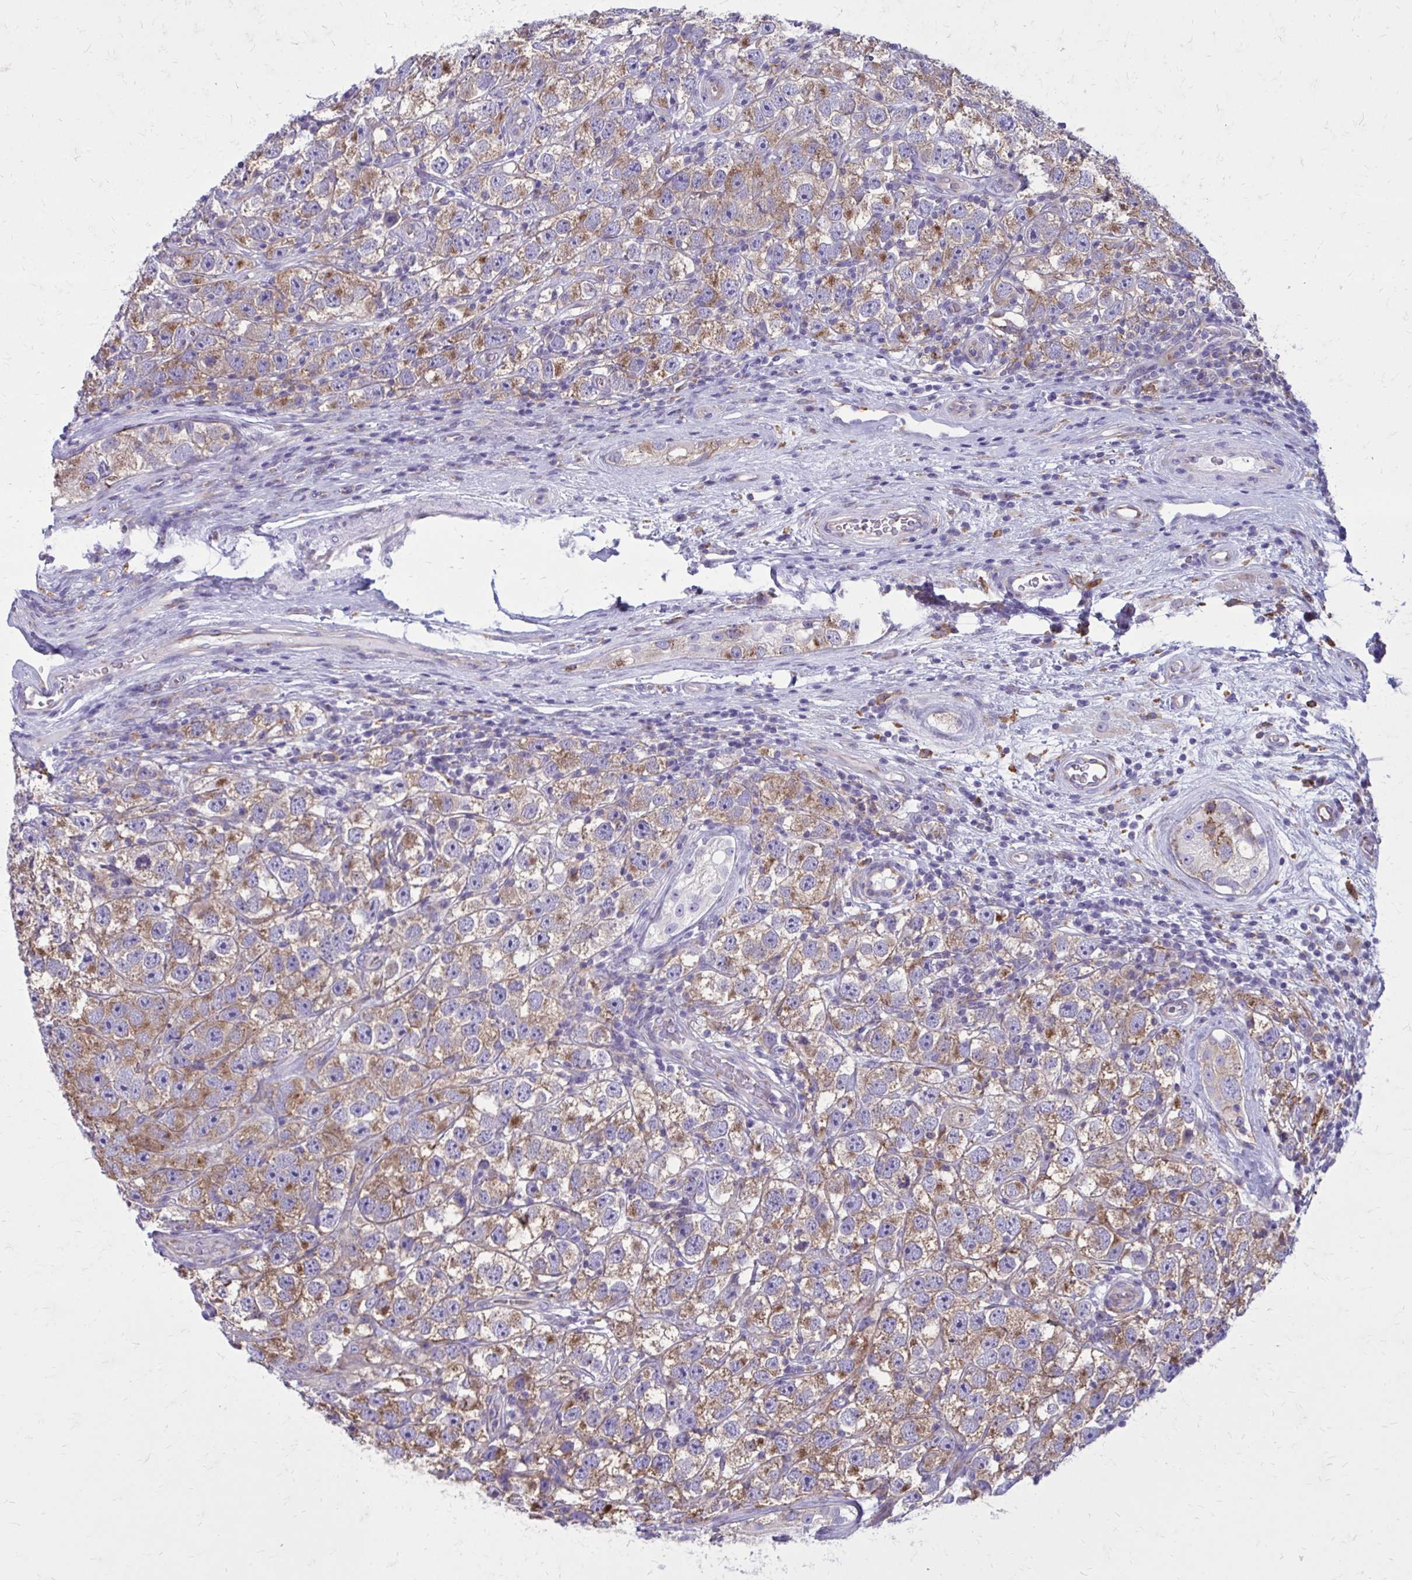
{"staining": {"intensity": "moderate", "quantity": ">75%", "location": "cytoplasmic/membranous"}, "tissue": "testis cancer", "cell_type": "Tumor cells", "image_type": "cancer", "snomed": [{"axis": "morphology", "description": "Seminoma, NOS"}, {"axis": "topography", "description": "Testis"}], "caption": "This photomicrograph reveals testis cancer stained with IHC to label a protein in brown. The cytoplasmic/membranous of tumor cells show moderate positivity for the protein. Nuclei are counter-stained blue.", "gene": "CLTA", "patient": {"sex": "male", "age": 26}}